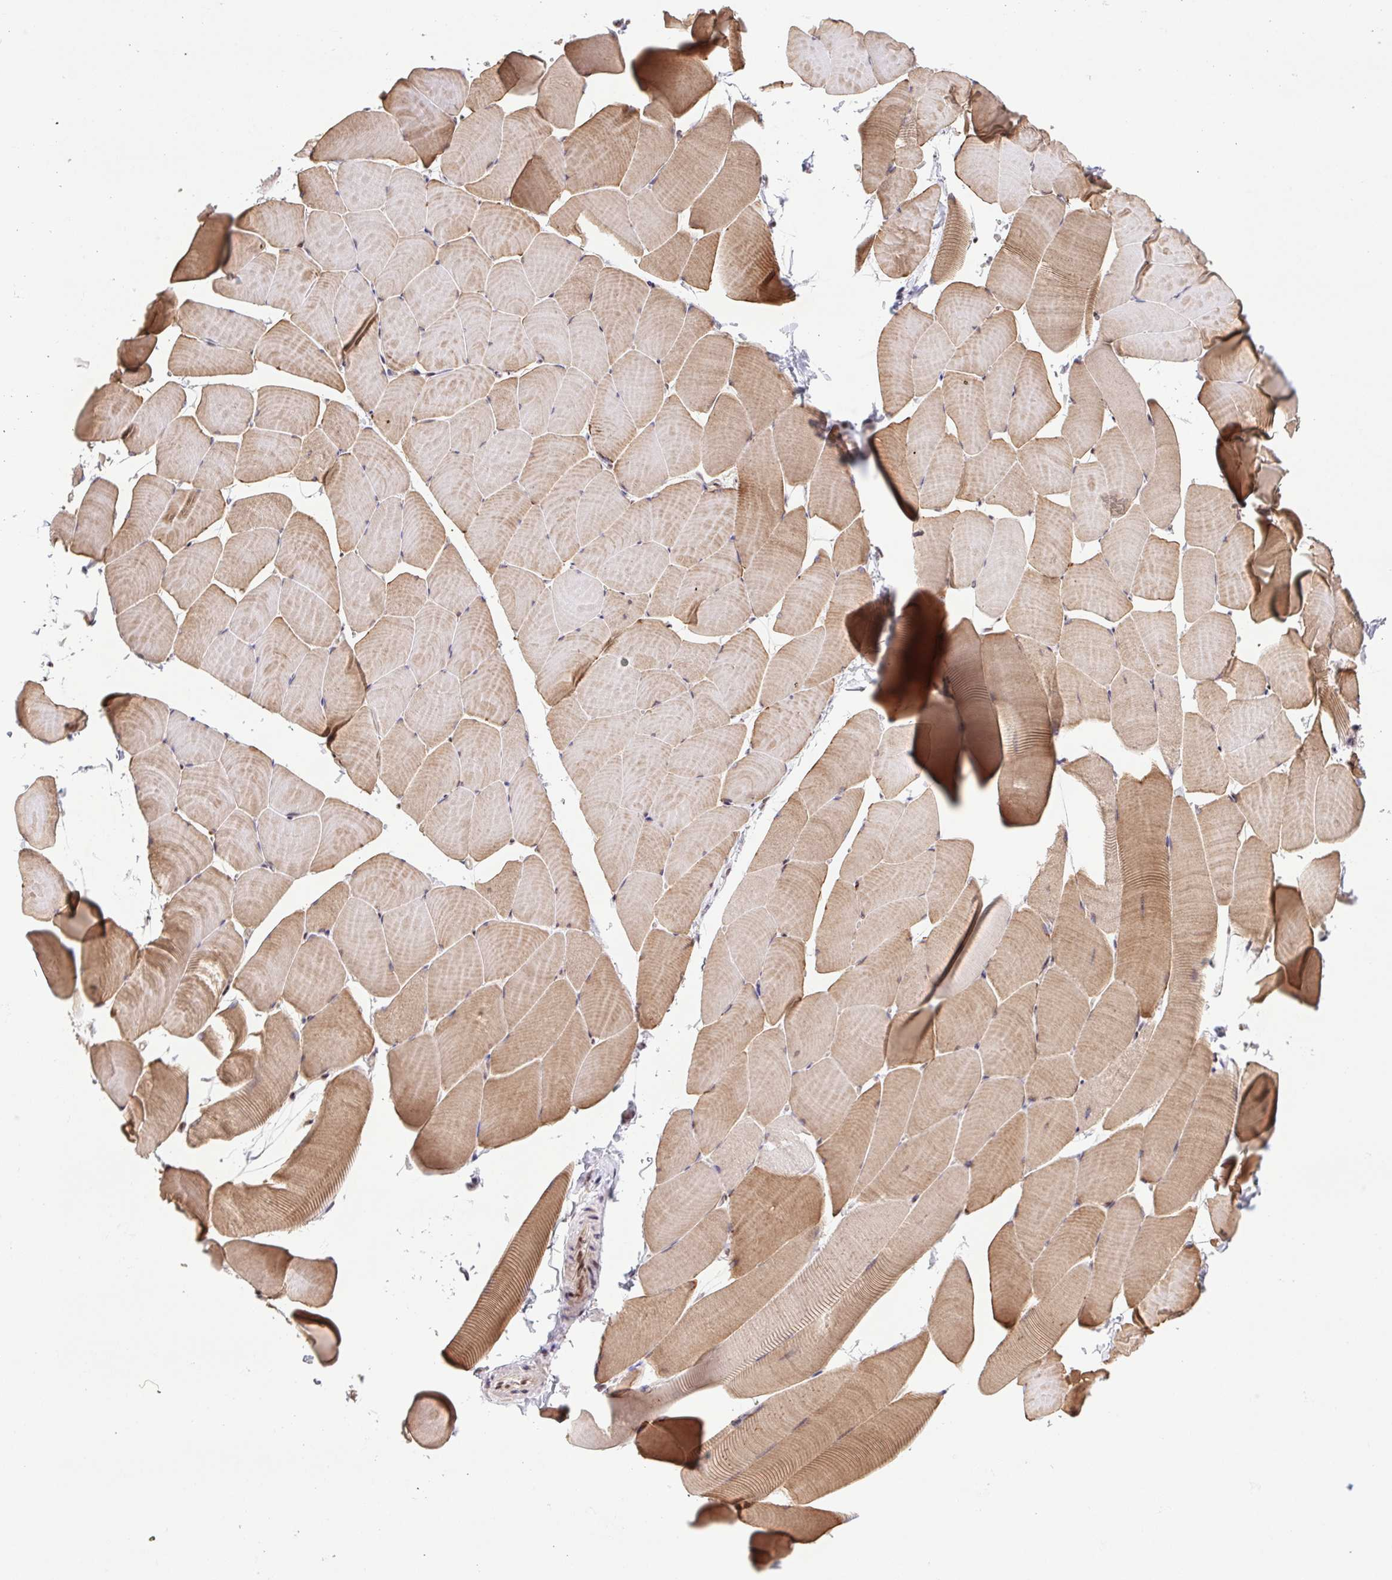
{"staining": {"intensity": "weak", "quantity": ">75%", "location": "cytoplasmic/membranous"}, "tissue": "skeletal muscle", "cell_type": "Myocytes", "image_type": "normal", "snomed": [{"axis": "morphology", "description": "Normal tissue, NOS"}, {"axis": "topography", "description": "Skeletal muscle"}], "caption": "Protein staining of unremarkable skeletal muscle shows weak cytoplasmic/membranous staining in approximately >75% of myocytes.", "gene": "ERG", "patient": {"sex": "male", "age": 25}}